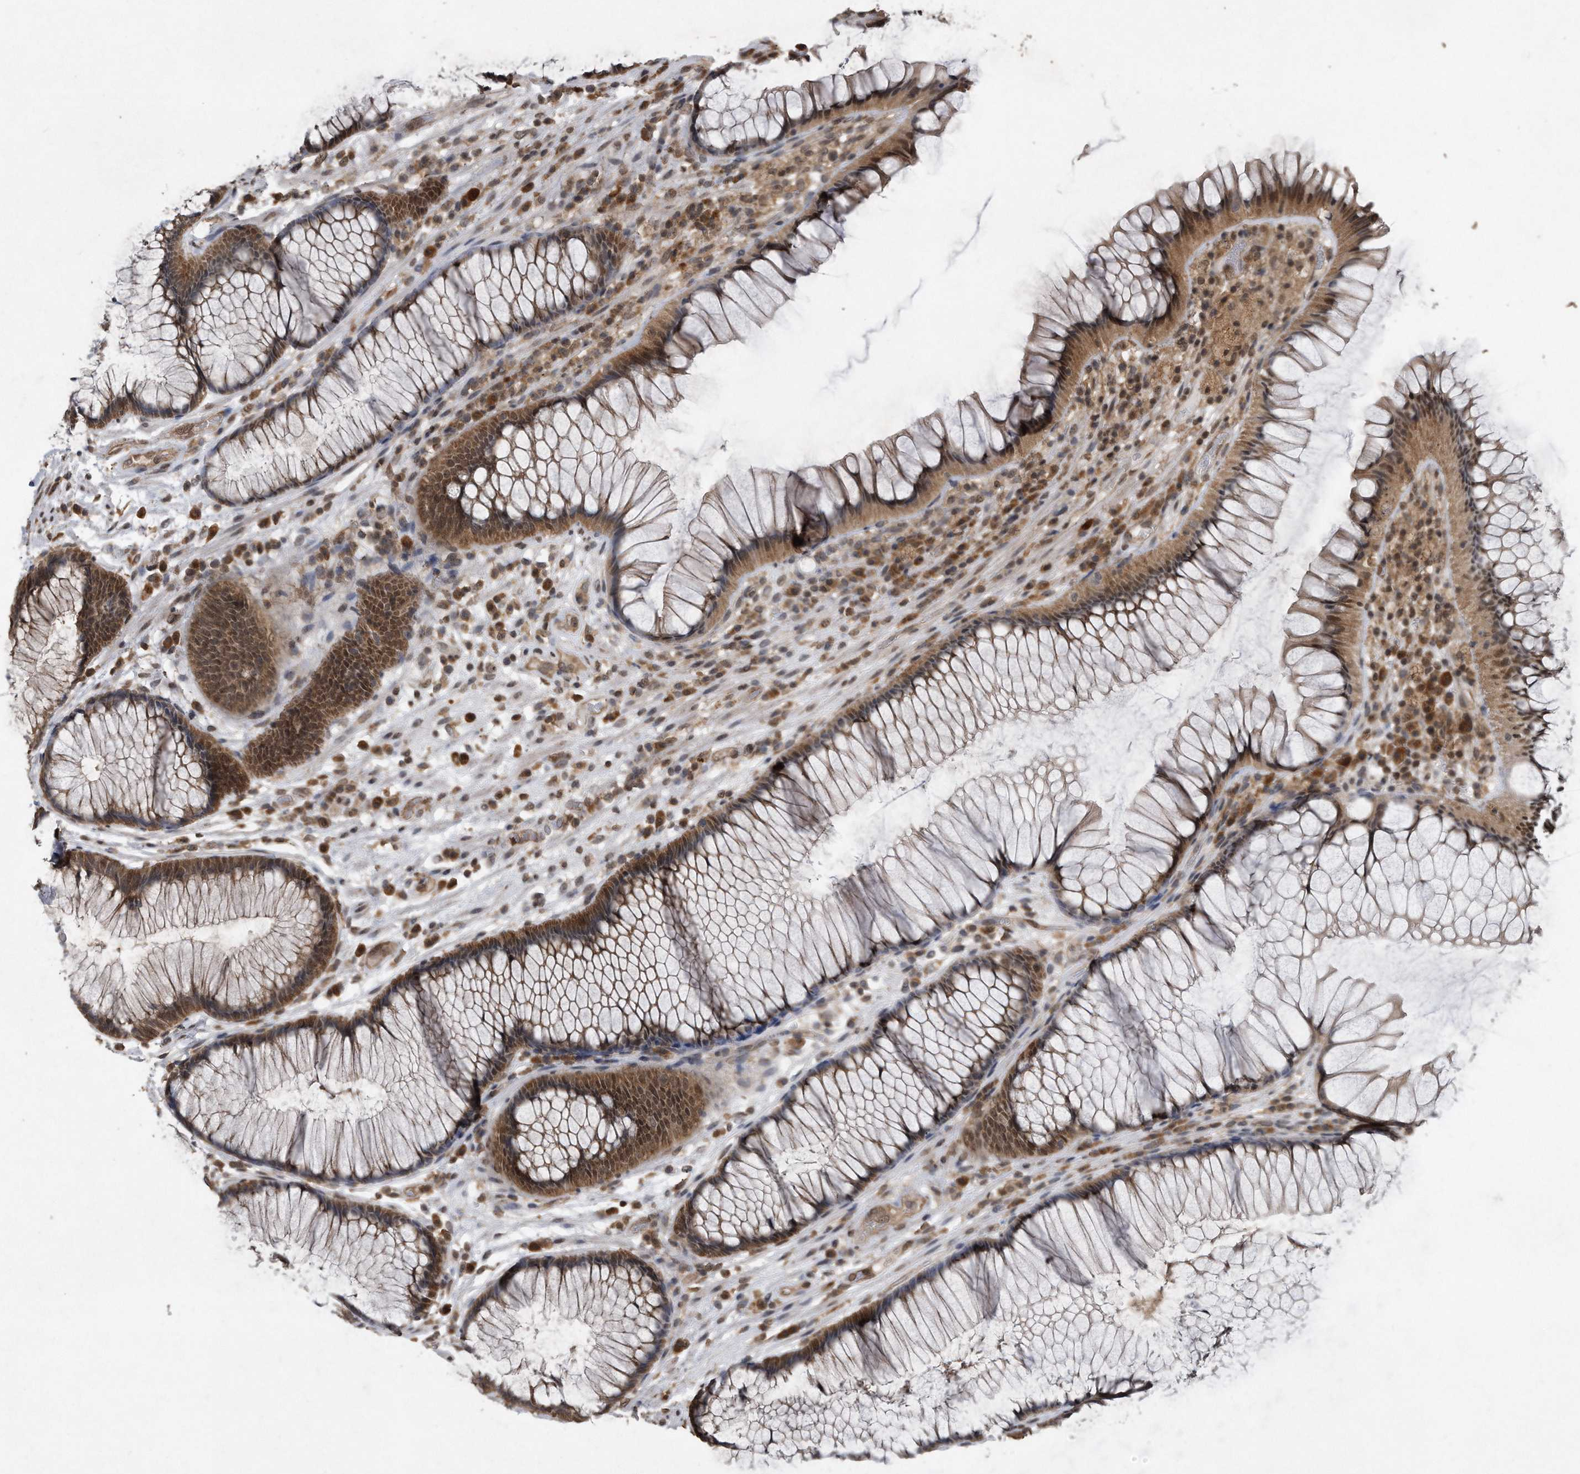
{"staining": {"intensity": "moderate", "quantity": ">75%", "location": "cytoplasmic/membranous,nuclear"}, "tissue": "rectum", "cell_type": "Glandular cells", "image_type": "normal", "snomed": [{"axis": "morphology", "description": "Normal tissue, NOS"}, {"axis": "topography", "description": "Rectum"}], "caption": "Immunohistochemistry staining of unremarkable rectum, which shows medium levels of moderate cytoplasmic/membranous,nuclear staining in approximately >75% of glandular cells indicating moderate cytoplasmic/membranous,nuclear protein staining. The staining was performed using DAB (3,3'-diaminobenzidine) (brown) for protein detection and nuclei were counterstained in hematoxylin (blue).", "gene": "CRYZL1", "patient": {"sex": "male", "age": 51}}